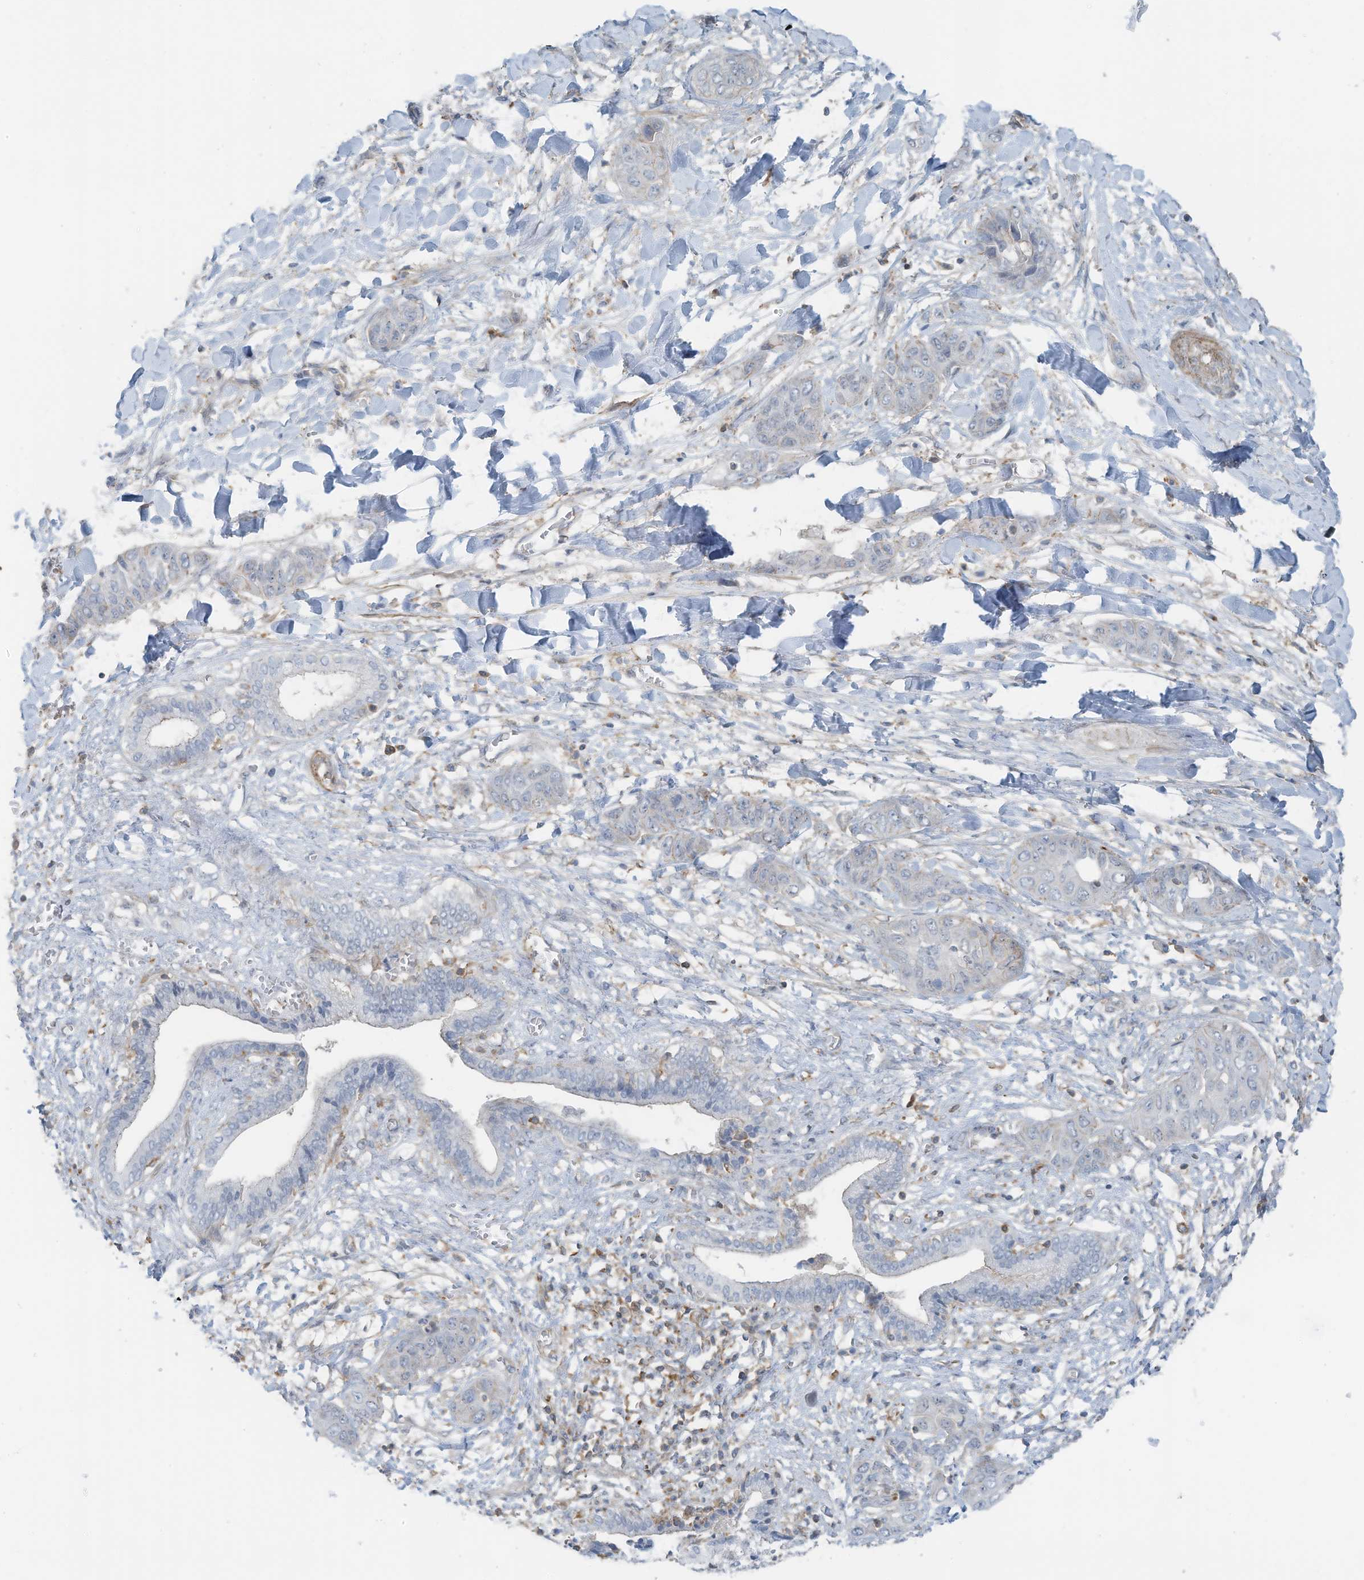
{"staining": {"intensity": "negative", "quantity": "none", "location": "none"}, "tissue": "liver cancer", "cell_type": "Tumor cells", "image_type": "cancer", "snomed": [{"axis": "morphology", "description": "Cholangiocarcinoma"}, {"axis": "topography", "description": "Liver"}], "caption": "Immunohistochemistry (IHC) of human liver cancer reveals no positivity in tumor cells. Brightfield microscopy of IHC stained with DAB (3,3'-diaminobenzidine) (brown) and hematoxylin (blue), captured at high magnification.", "gene": "ZNF846", "patient": {"sex": "female", "age": 52}}